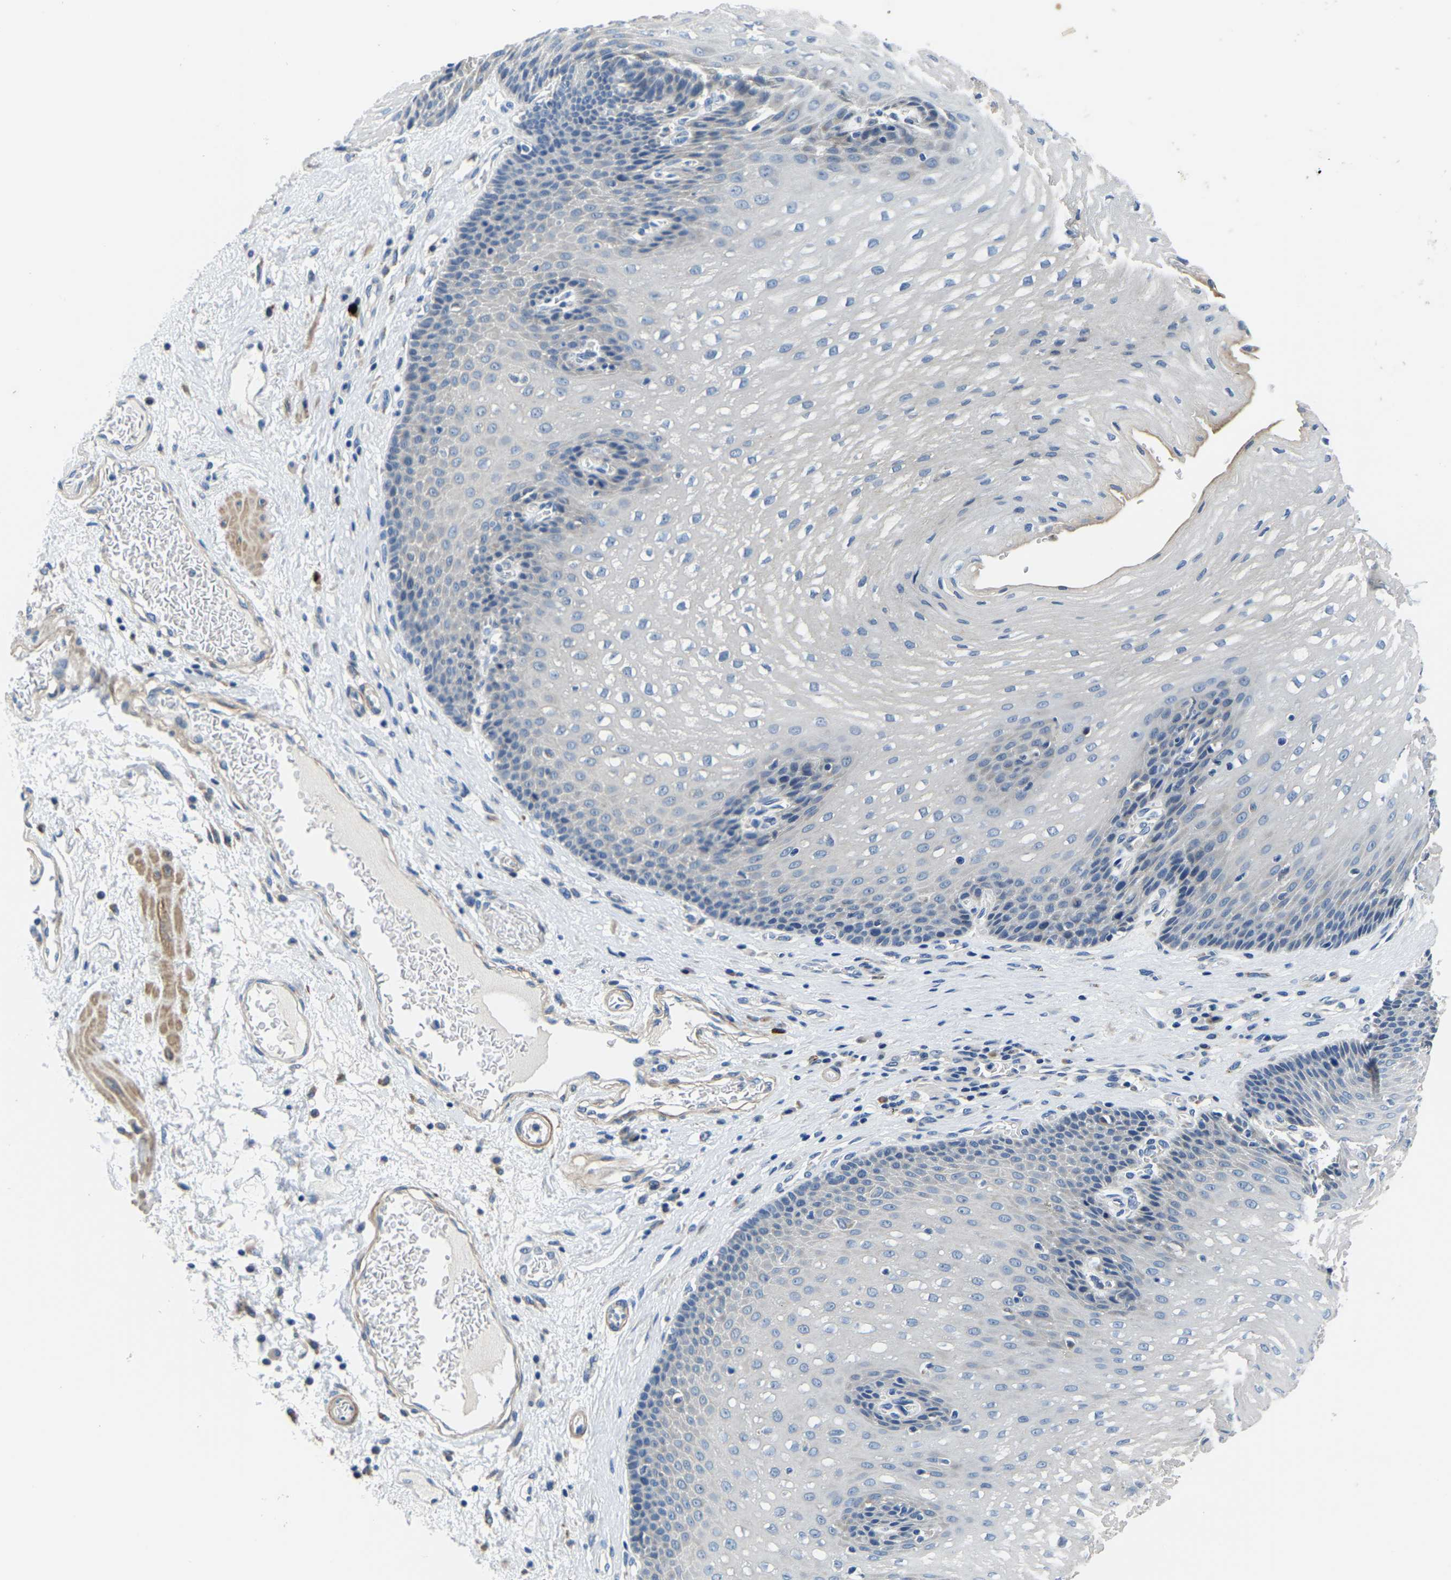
{"staining": {"intensity": "negative", "quantity": "none", "location": "none"}, "tissue": "esophagus", "cell_type": "Squamous epithelial cells", "image_type": "normal", "snomed": [{"axis": "morphology", "description": "Normal tissue, NOS"}, {"axis": "topography", "description": "Esophagus"}], "caption": "Immunohistochemistry photomicrograph of normal esophagus: esophagus stained with DAB (3,3'-diaminobenzidine) displays no significant protein positivity in squamous epithelial cells.", "gene": "LIAS", "patient": {"sex": "male", "age": 48}}